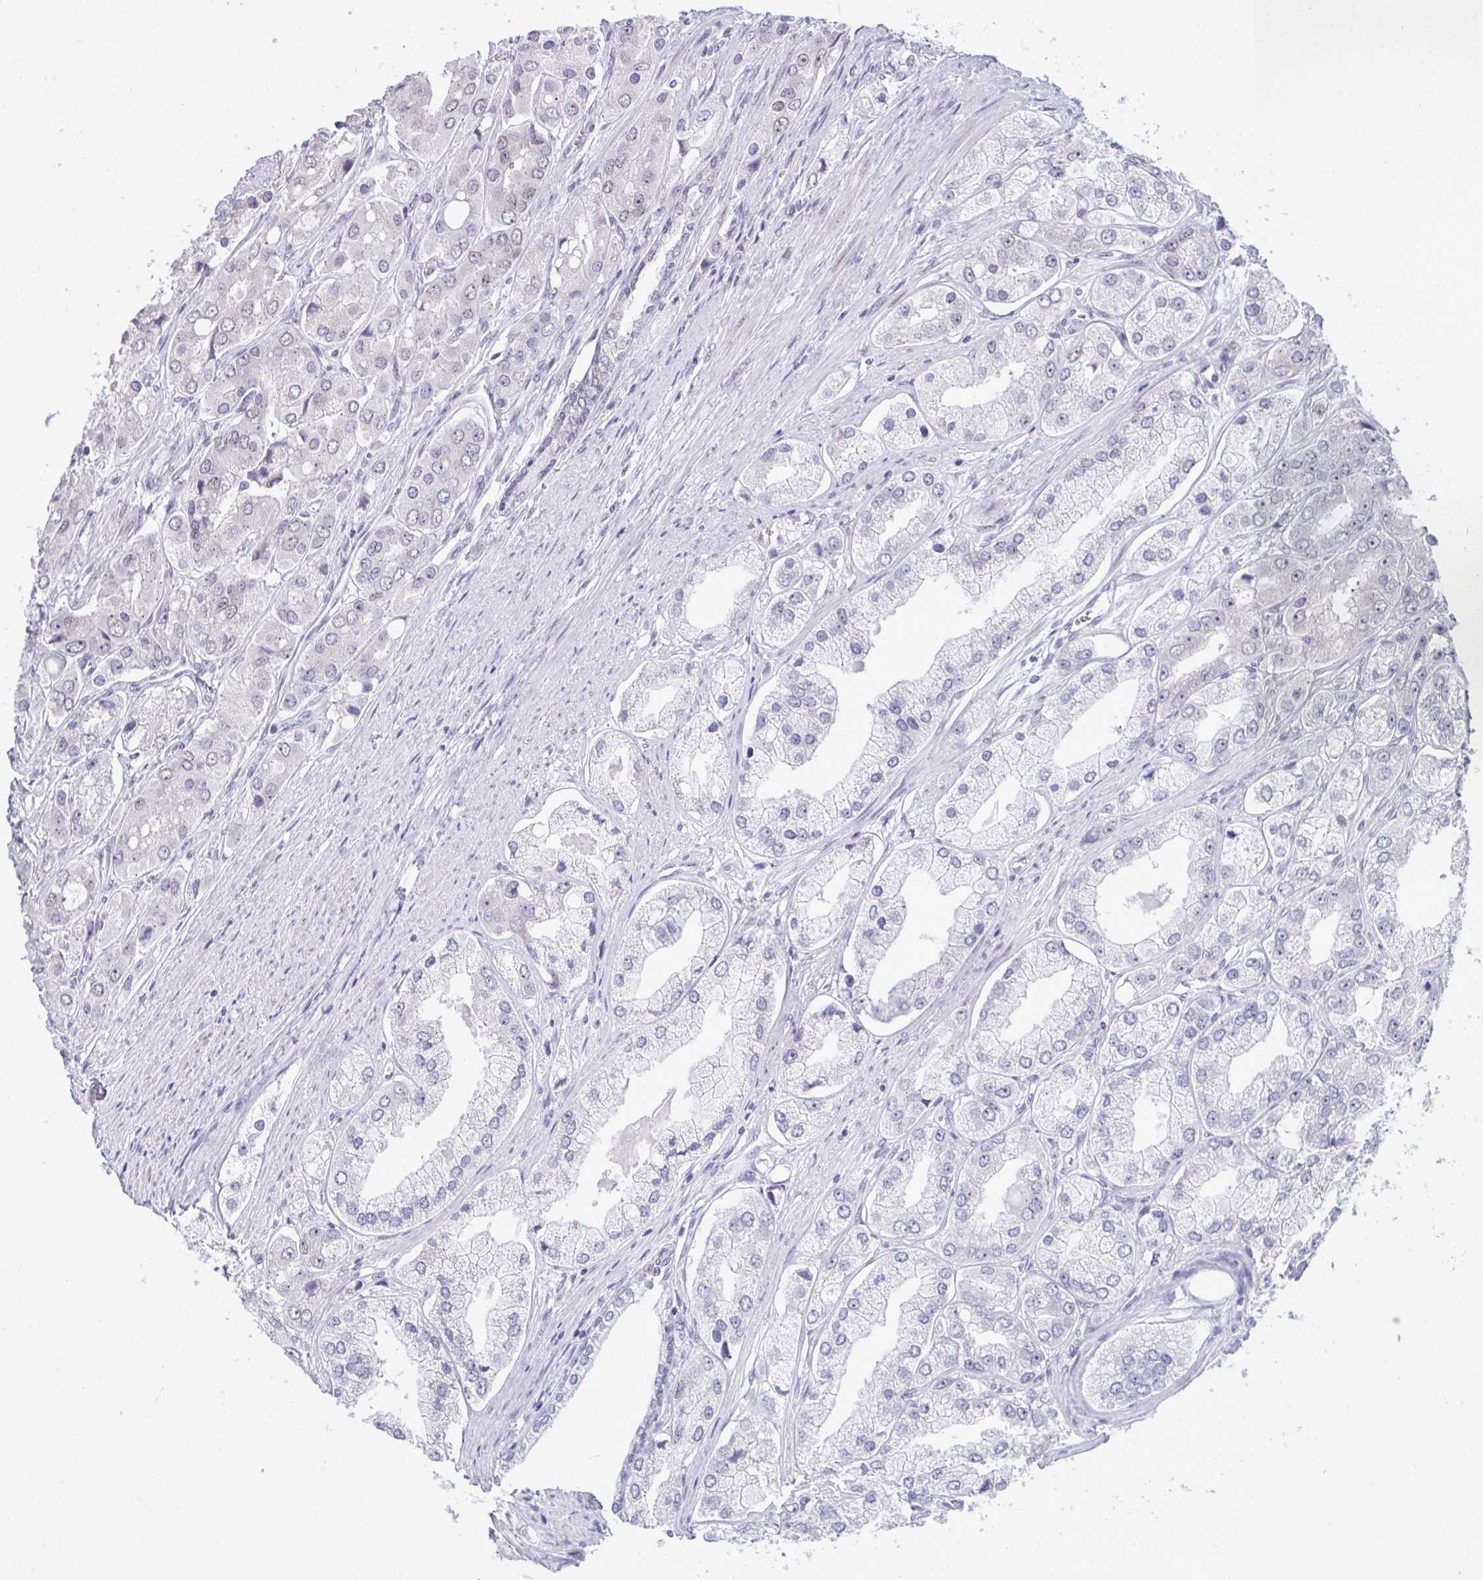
{"staining": {"intensity": "negative", "quantity": "none", "location": "none"}, "tissue": "prostate cancer", "cell_type": "Tumor cells", "image_type": "cancer", "snomed": [{"axis": "morphology", "description": "Adenocarcinoma, Low grade"}, {"axis": "topography", "description": "Prostate"}], "caption": "Low-grade adenocarcinoma (prostate) was stained to show a protein in brown. There is no significant positivity in tumor cells.", "gene": "MAF1", "patient": {"sex": "male", "age": 69}}